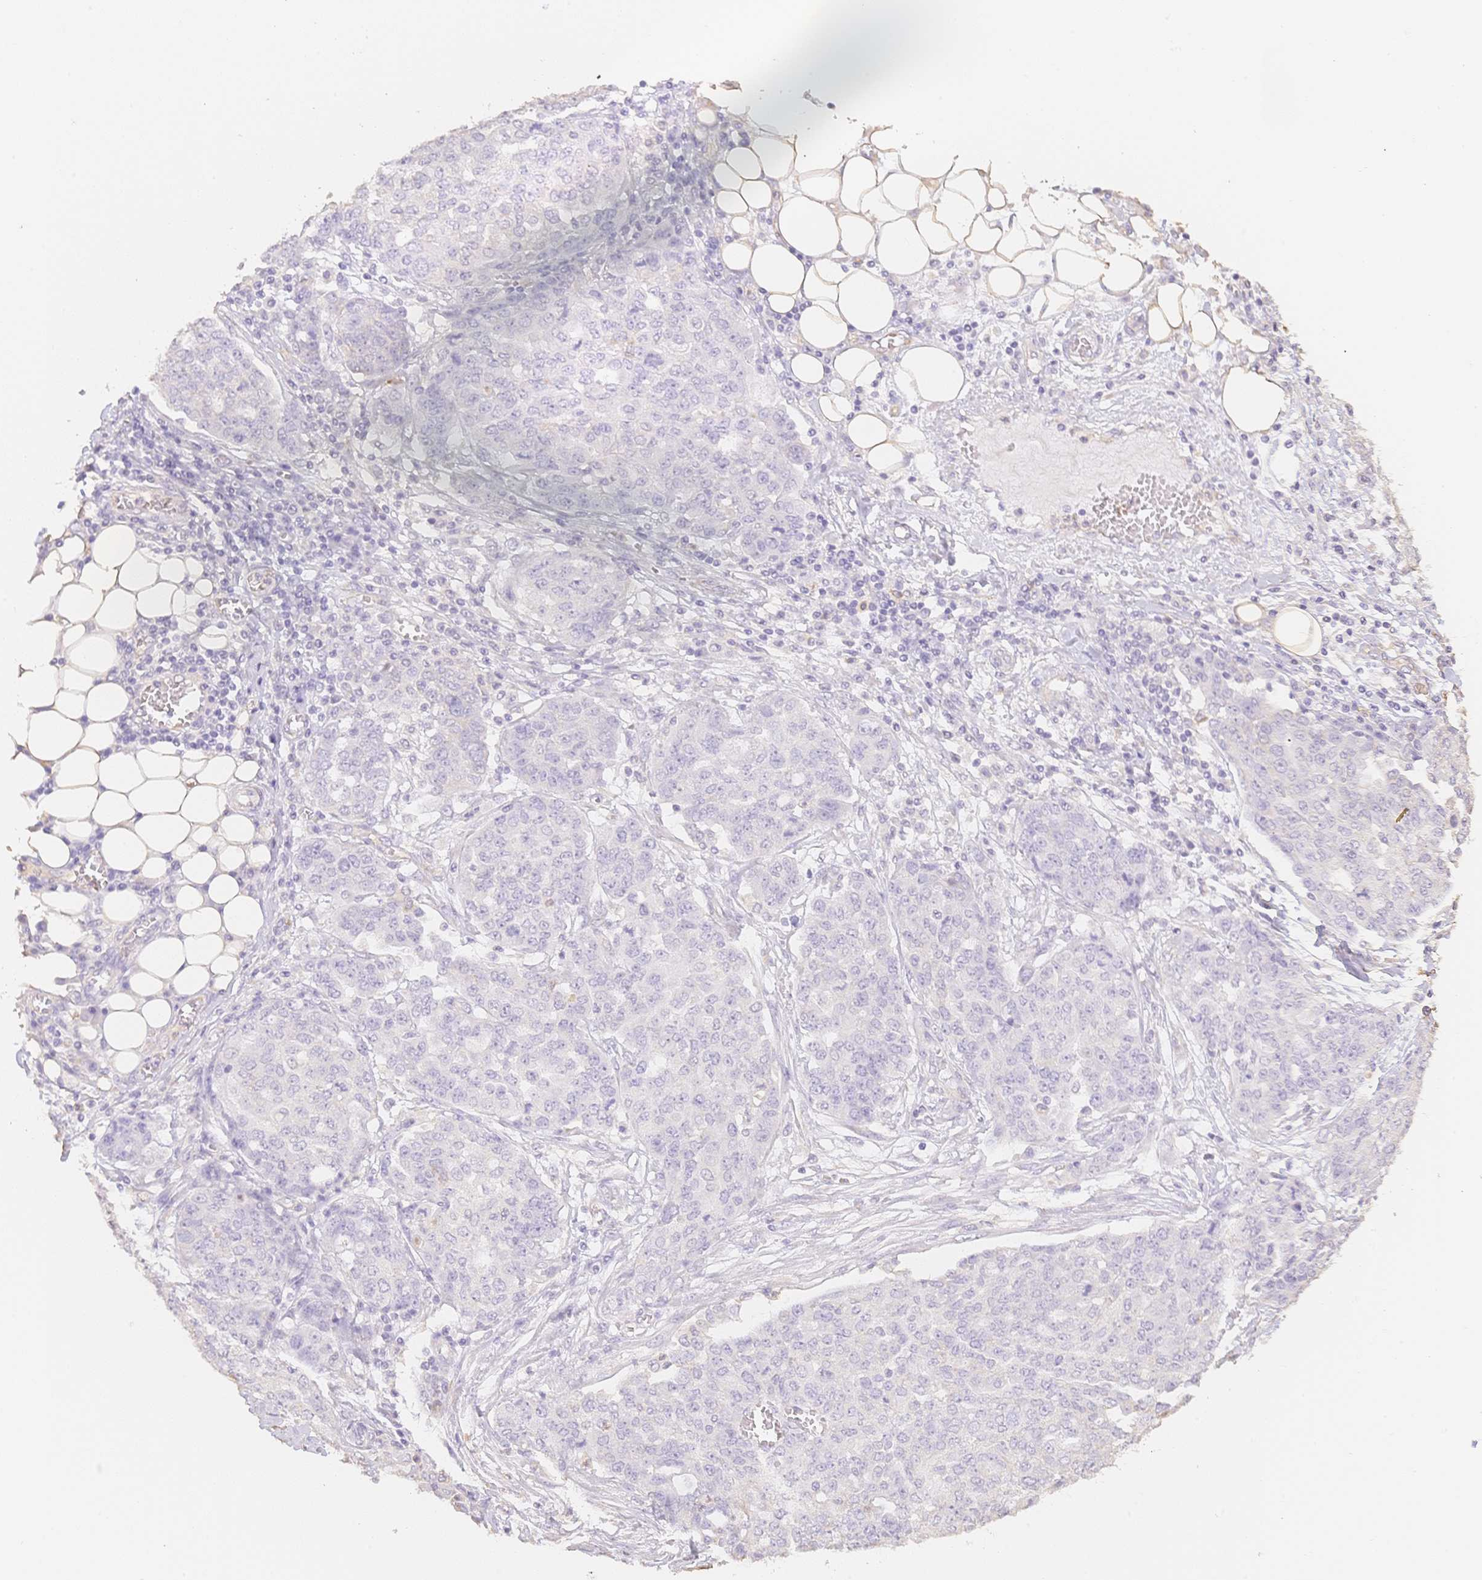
{"staining": {"intensity": "negative", "quantity": "none", "location": "none"}, "tissue": "ovarian cancer", "cell_type": "Tumor cells", "image_type": "cancer", "snomed": [{"axis": "morphology", "description": "Cystadenocarcinoma, serous, NOS"}, {"axis": "topography", "description": "Soft tissue"}, {"axis": "topography", "description": "Ovary"}], "caption": "Micrograph shows no significant protein staining in tumor cells of ovarian serous cystadenocarcinoma. (DAB immunohistochemistry, high magnification).", "gene": "MBOAT7", "patient": {"sex": "female", "age": 57}}